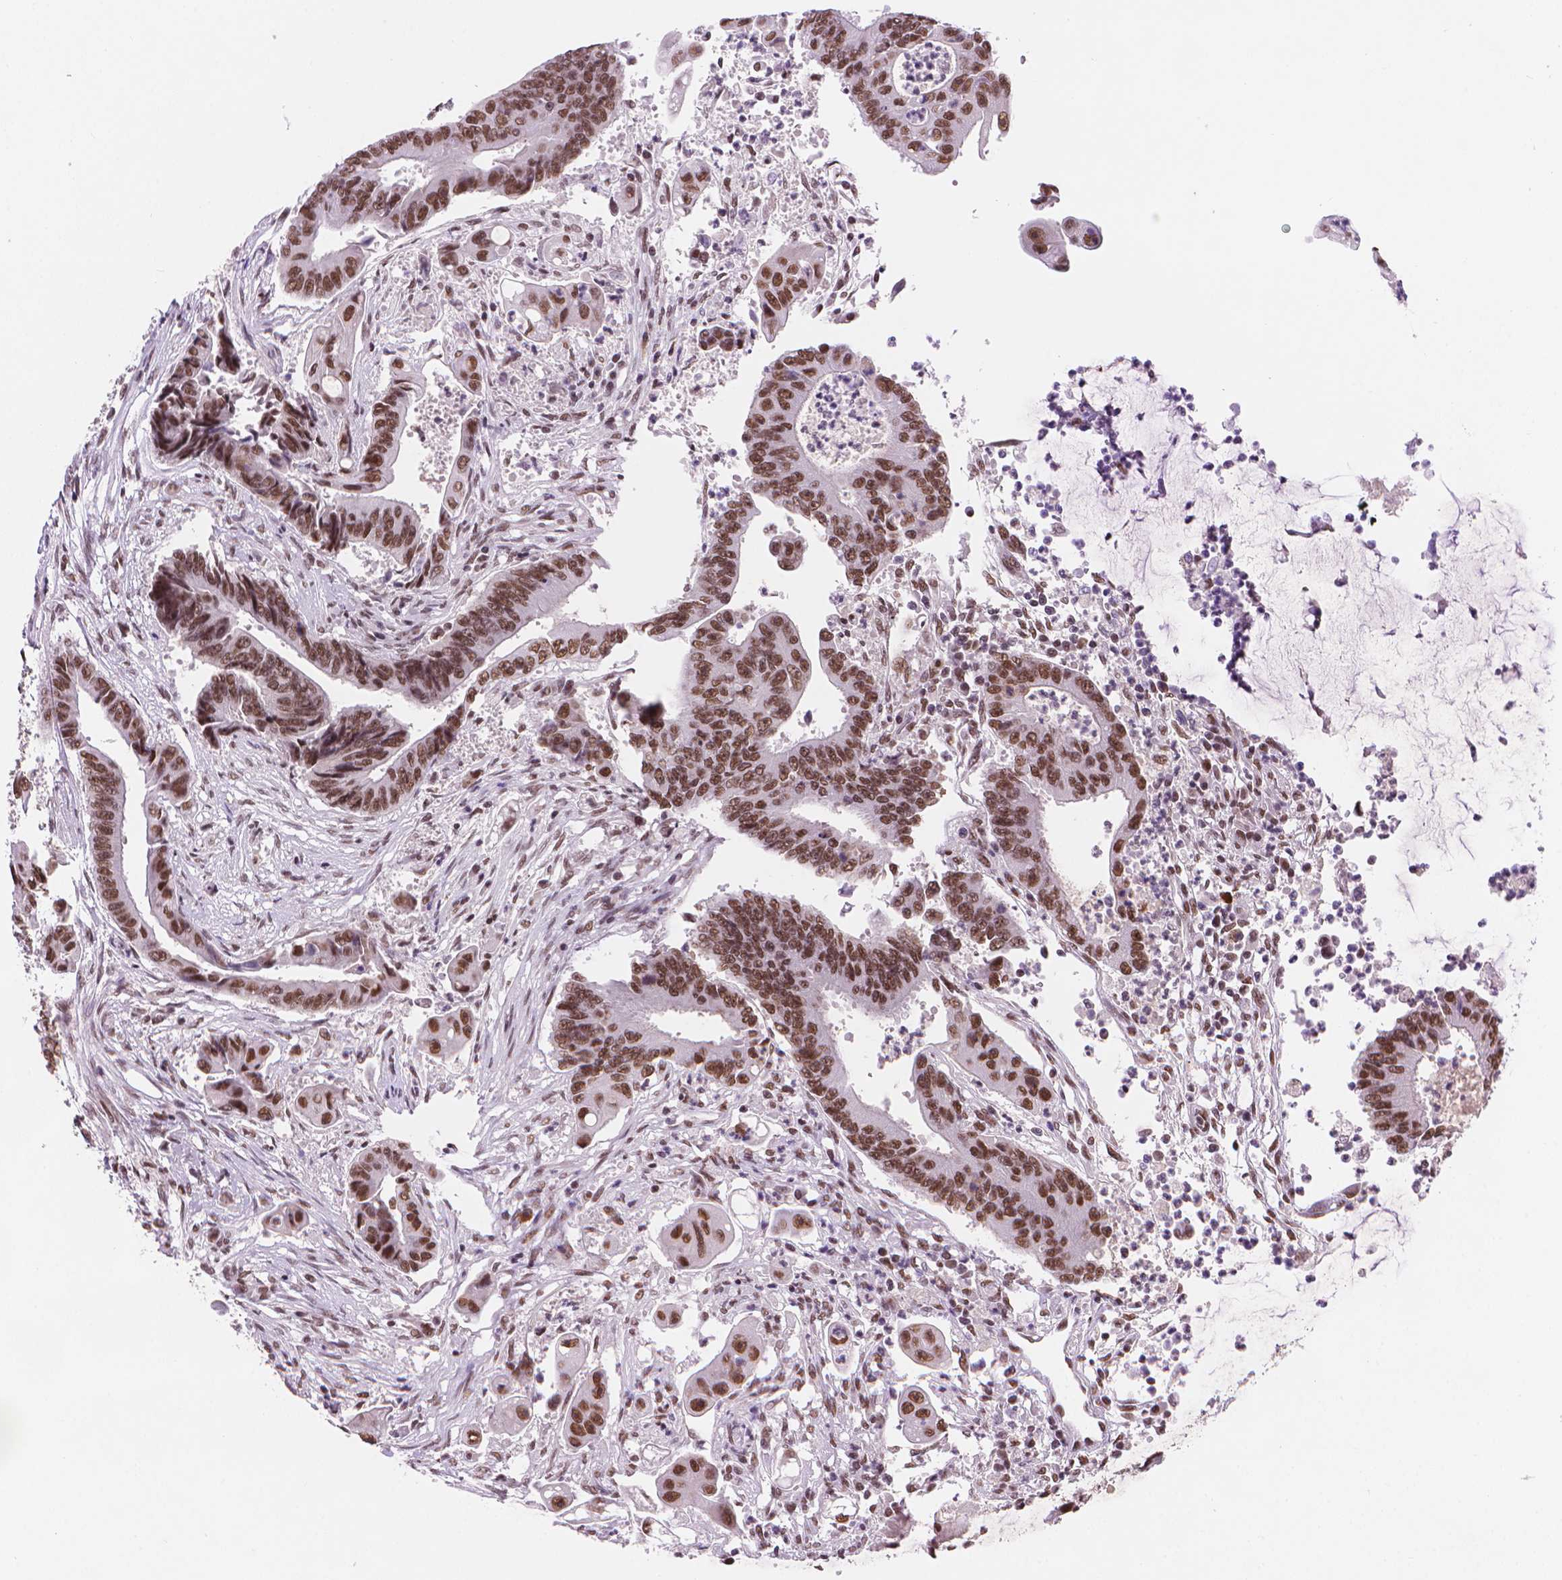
{"staining": {"intensity": "moderate", "quantity": ">75%", "location": "nuclear"}, "tissue": "colorectal cancer", "cell_type": "Tumor cells", "image_type": "cancer", "snomed": [{"axis": "morphology", "description": "Adenocarcinoma, NOS"}, {"axis": "topography", "description": "Rectum"}], "caption": "Moderate nuclear protein expression is present in approximately >75% of tumor cells in colorectal cancer (adenocarcinoma).", "gene": "RPA4", "patient": {"sex": "male", "age": 54}}